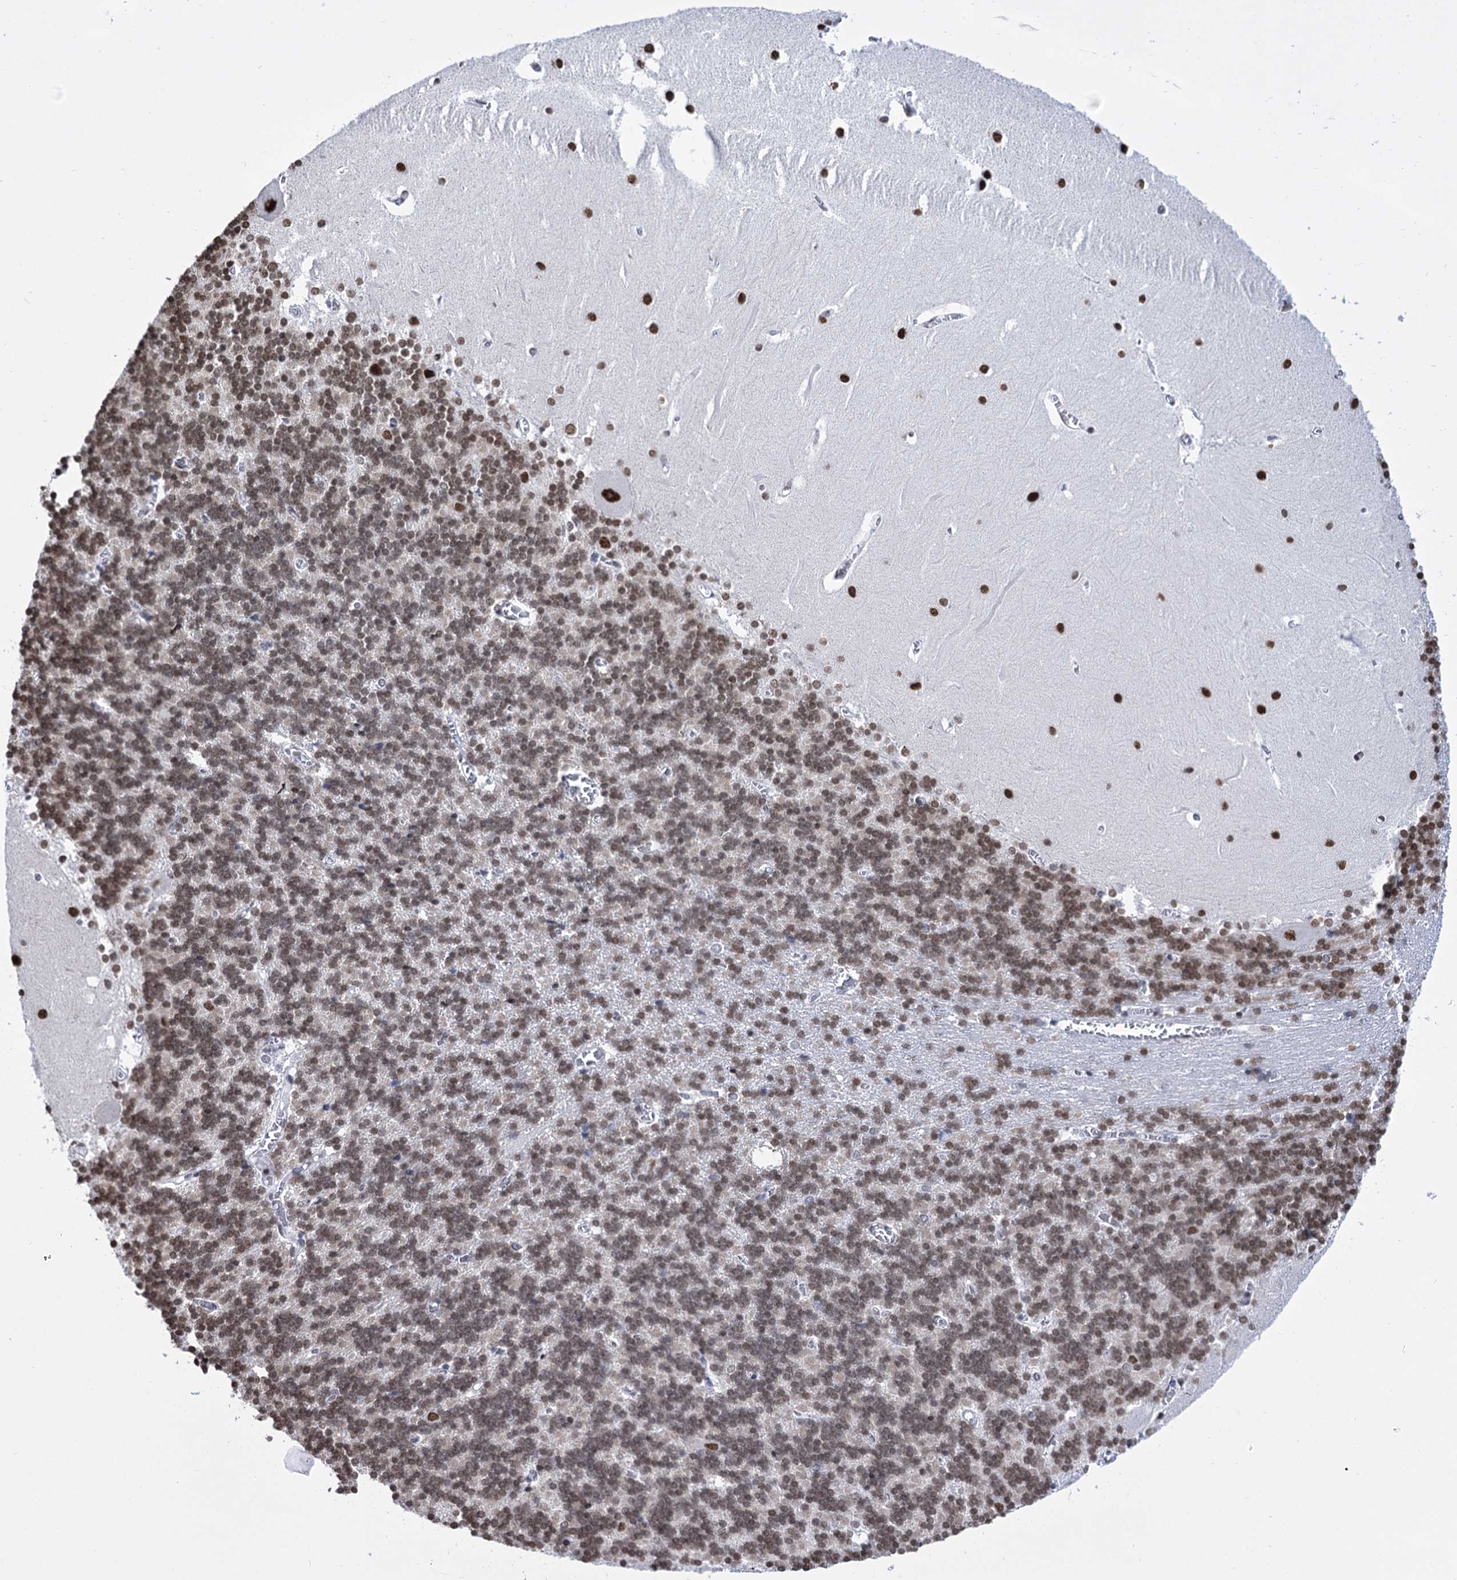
{"staining": {"intensity": "moderate", "quantity": ">75%", "location": "nuclear"}, "tissue": "cerebellum", "cell_type": "Cells in granular layer", "image_type": "normal", "snomed": [{"axis": "morphology", "description": "Normal tissue, NOS"}, {"axis": "topography", "description": "Cerebellum"}], "caption": "This image displays IHC staining of normal cerebellum, with medium moderate nuclear expression in about >75% of cells in granular layer.", "gene": "POU4F3", "patient": {"sex": "male", "age": 37}}